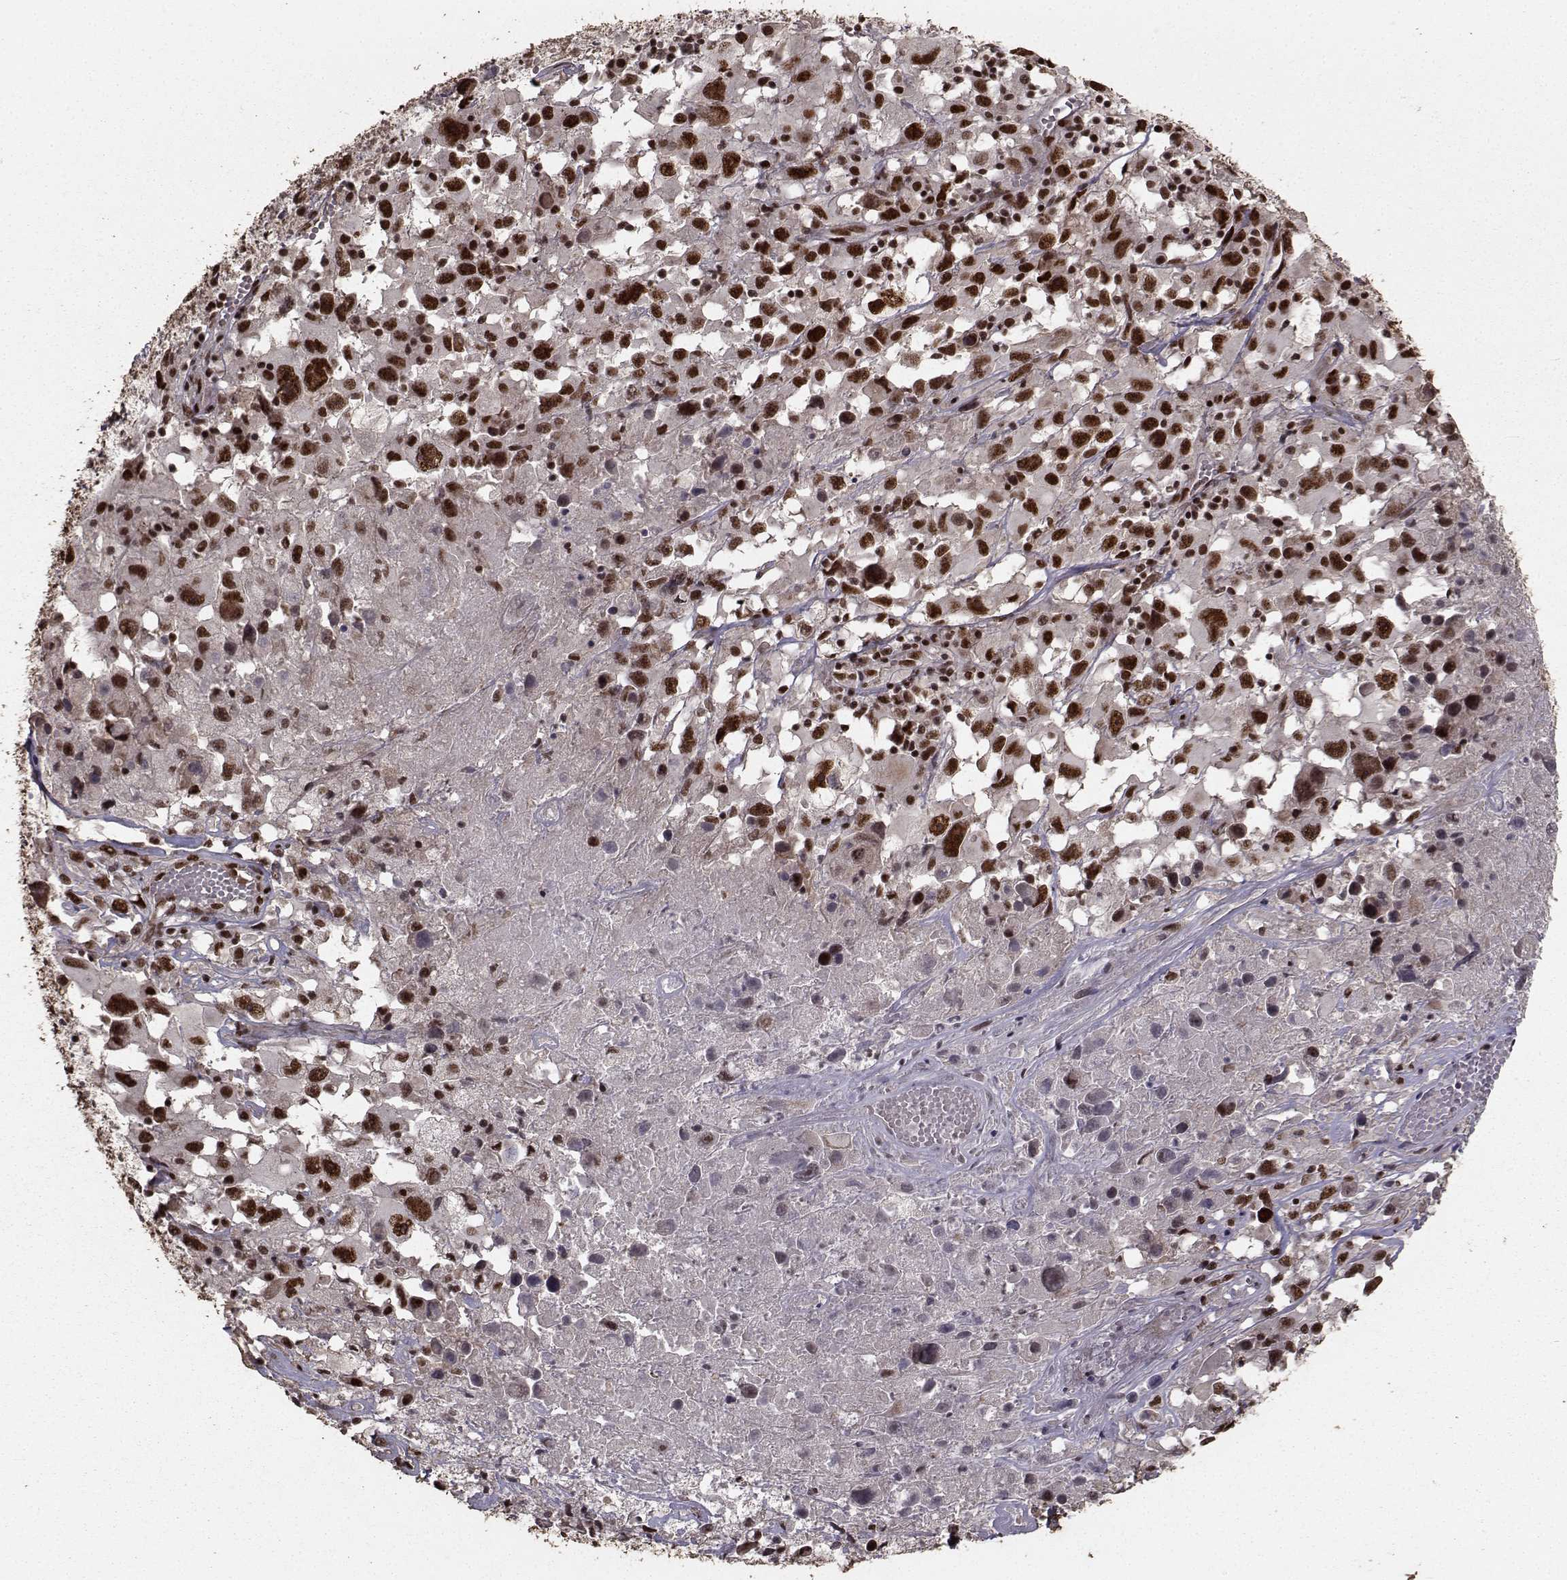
{"staining": {"intensity": "strong", "quantity": ">75%", "location": "nuclear"}, "tissue": "melanoma", "cell_type": "Tumor cells", "image_type": "cancer", "snomed": [{"axis": "morphology", "description": "Malignant melanoma, Metastatic site"}, {"axis": "topography", "description": "Soft tissue"}], "caption": "Tumor cells show strong nuclear staining in about >75% of cells in melanoma. Using DAB (brown) and hematoxylin (blue) stains, captured at high magnification using brightfield microscopy.", "gene": "SF1", "patient": {"sex": "male", "age": 50}}